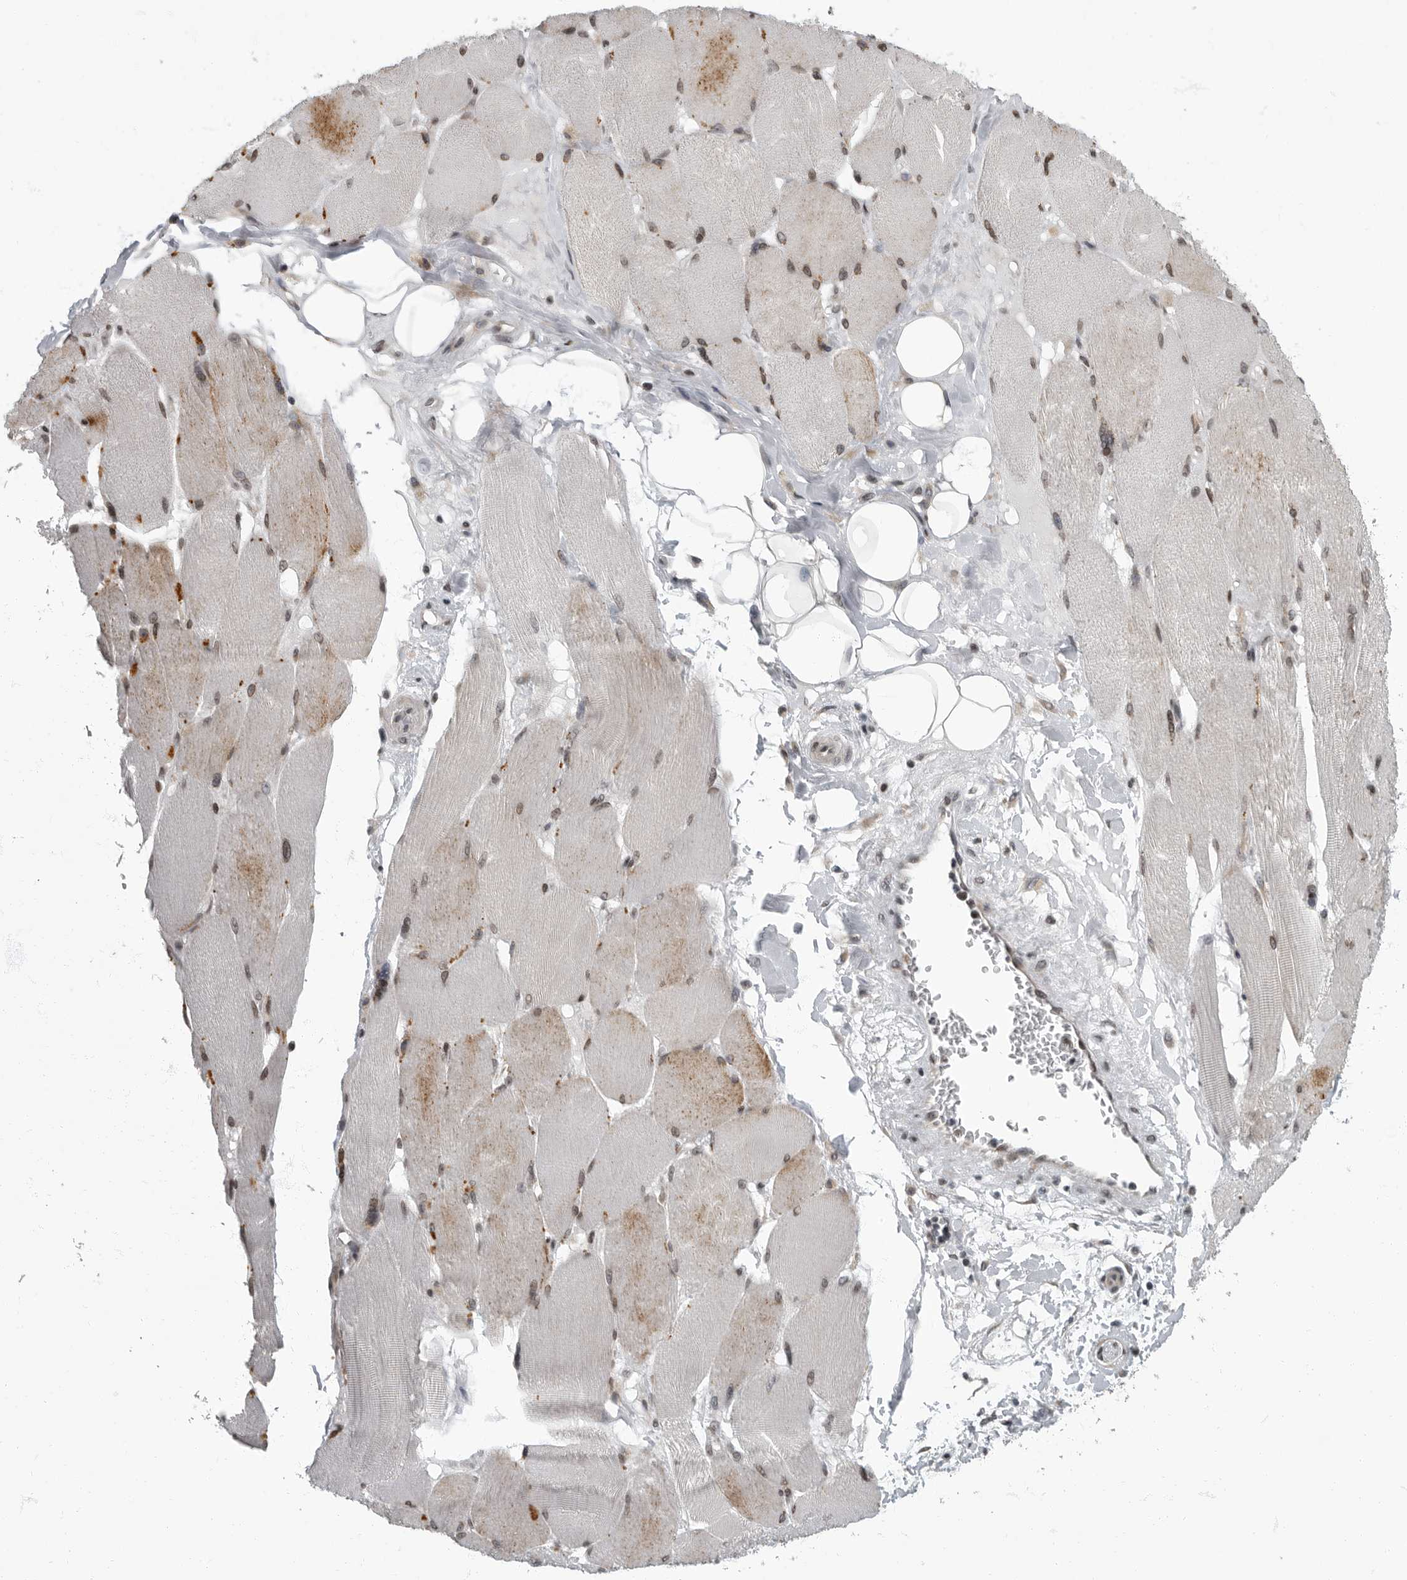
{"staining": {"intensity": "moderate", "quantity": "25%-75%", "location": "nuclear"}, "tissue": "skeletal muscle", "cell_type": "Myocytes", "image_type": "normal", "snomed": [{"axis": "morphology", "description": "Normal tissue, NOS"}, {"axis": "topography", "description": "Skin"}, {"axis": "topography", "description": "Skeletal muscle"}], "caption": "Myocytes show moderate nuclear positivity in approximately 25%-75% of cells in benign skeletal muscle.", "gene": "EVI5", "patient": {"sex": "male", "age": 83}}